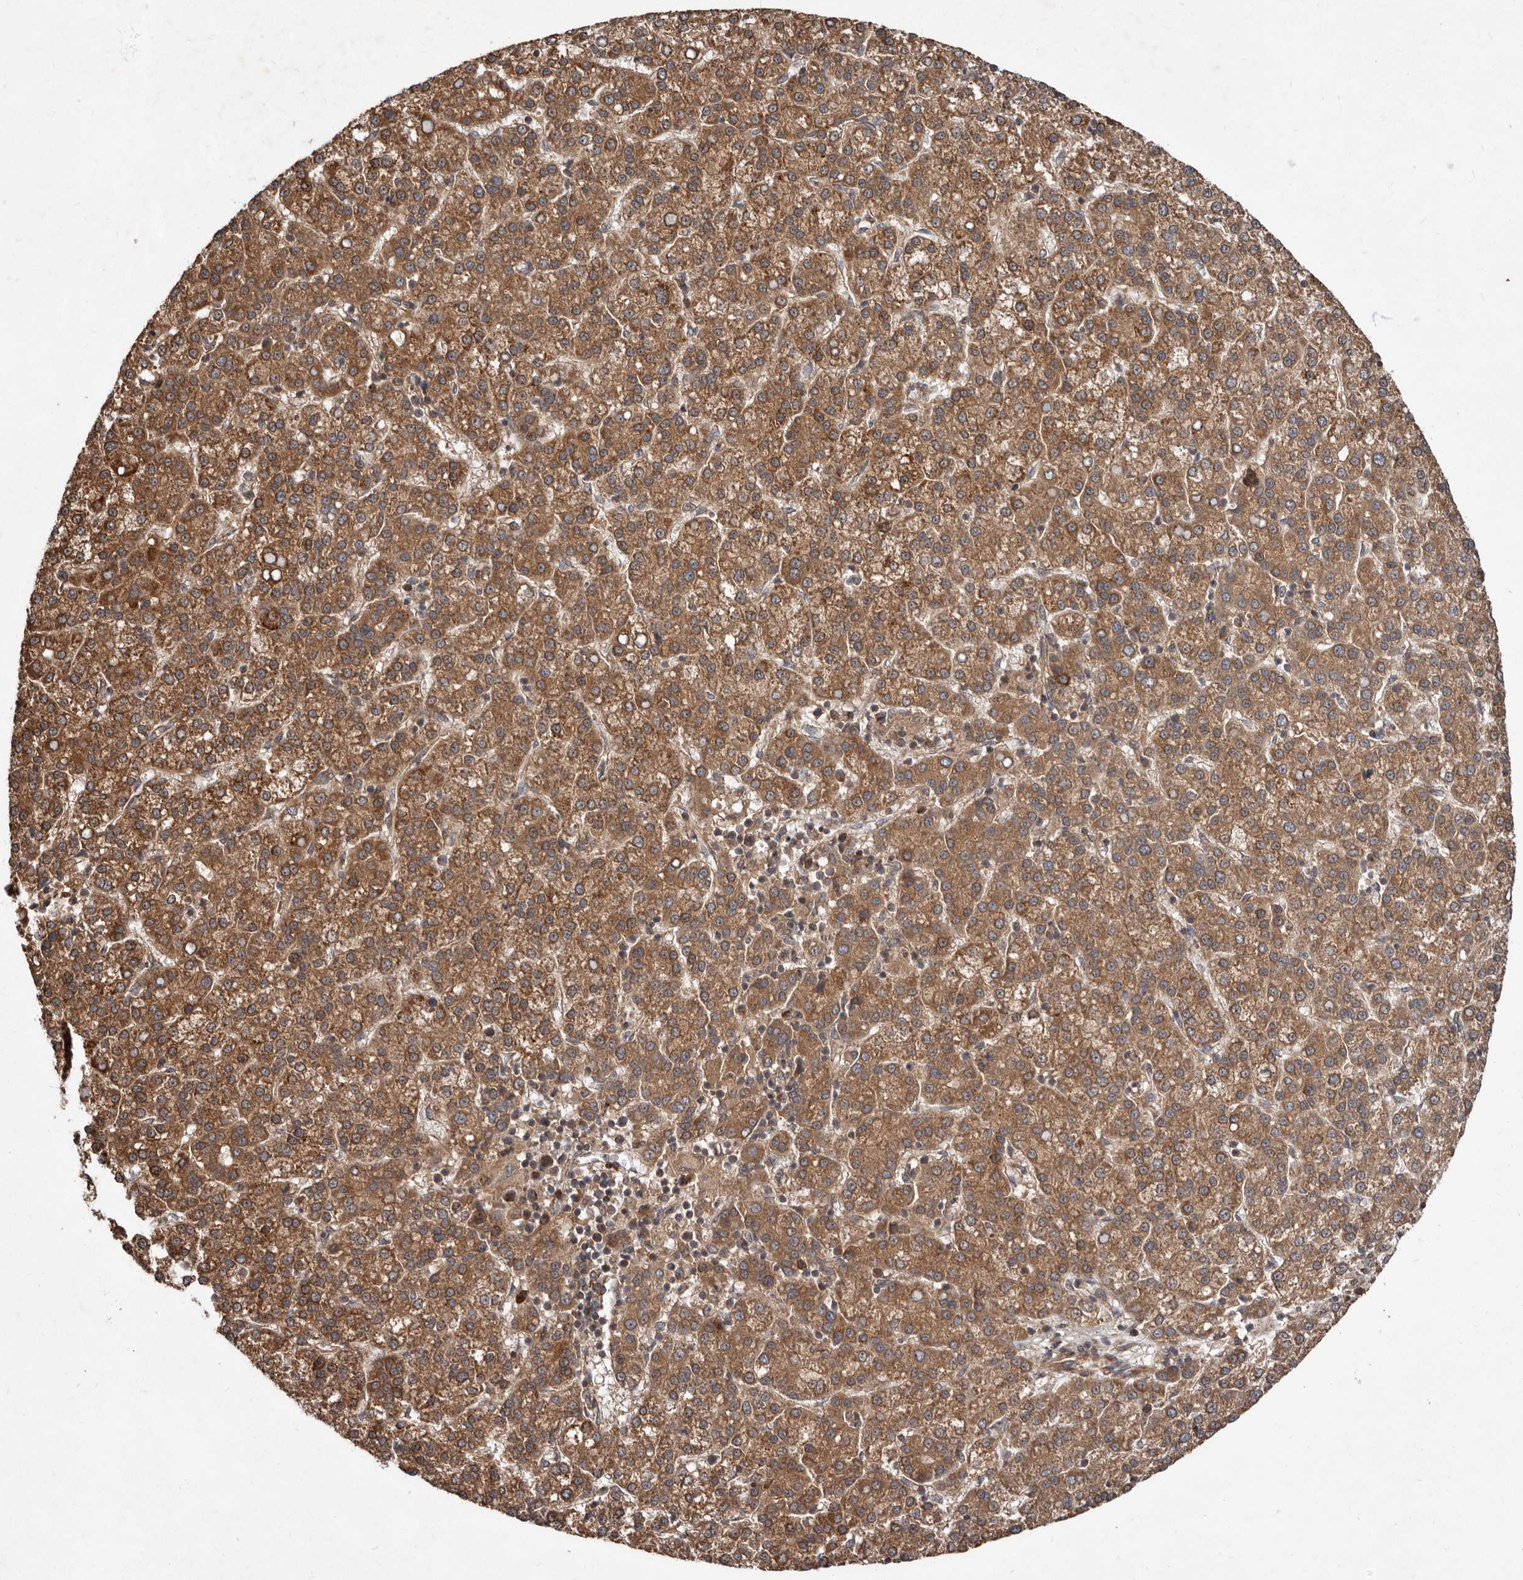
{"staining": {"intensity": "moderate", "quantity": ">75%", "location": "cytoplasmic/membranous"}, "tissue": "liver cancer", "cell_type": "Tumor cells", "image_type": "cancer", "snomed": [{"axis": "morphology", "description": "Carcinoma, Hepatocellular, NOS"}, {"axis": "topography", "description": "Liver"}], "caption": "DAB (3,3'-diaminobenzidine) immunohistochemical staining of liver cancer (hepatocellular carcinoma) shows moderate cytoplasmic/membranous protein expression in about >75% of tumor cells.", "gene": "STK36", "patient": {"sex": "female", "age": 58}}